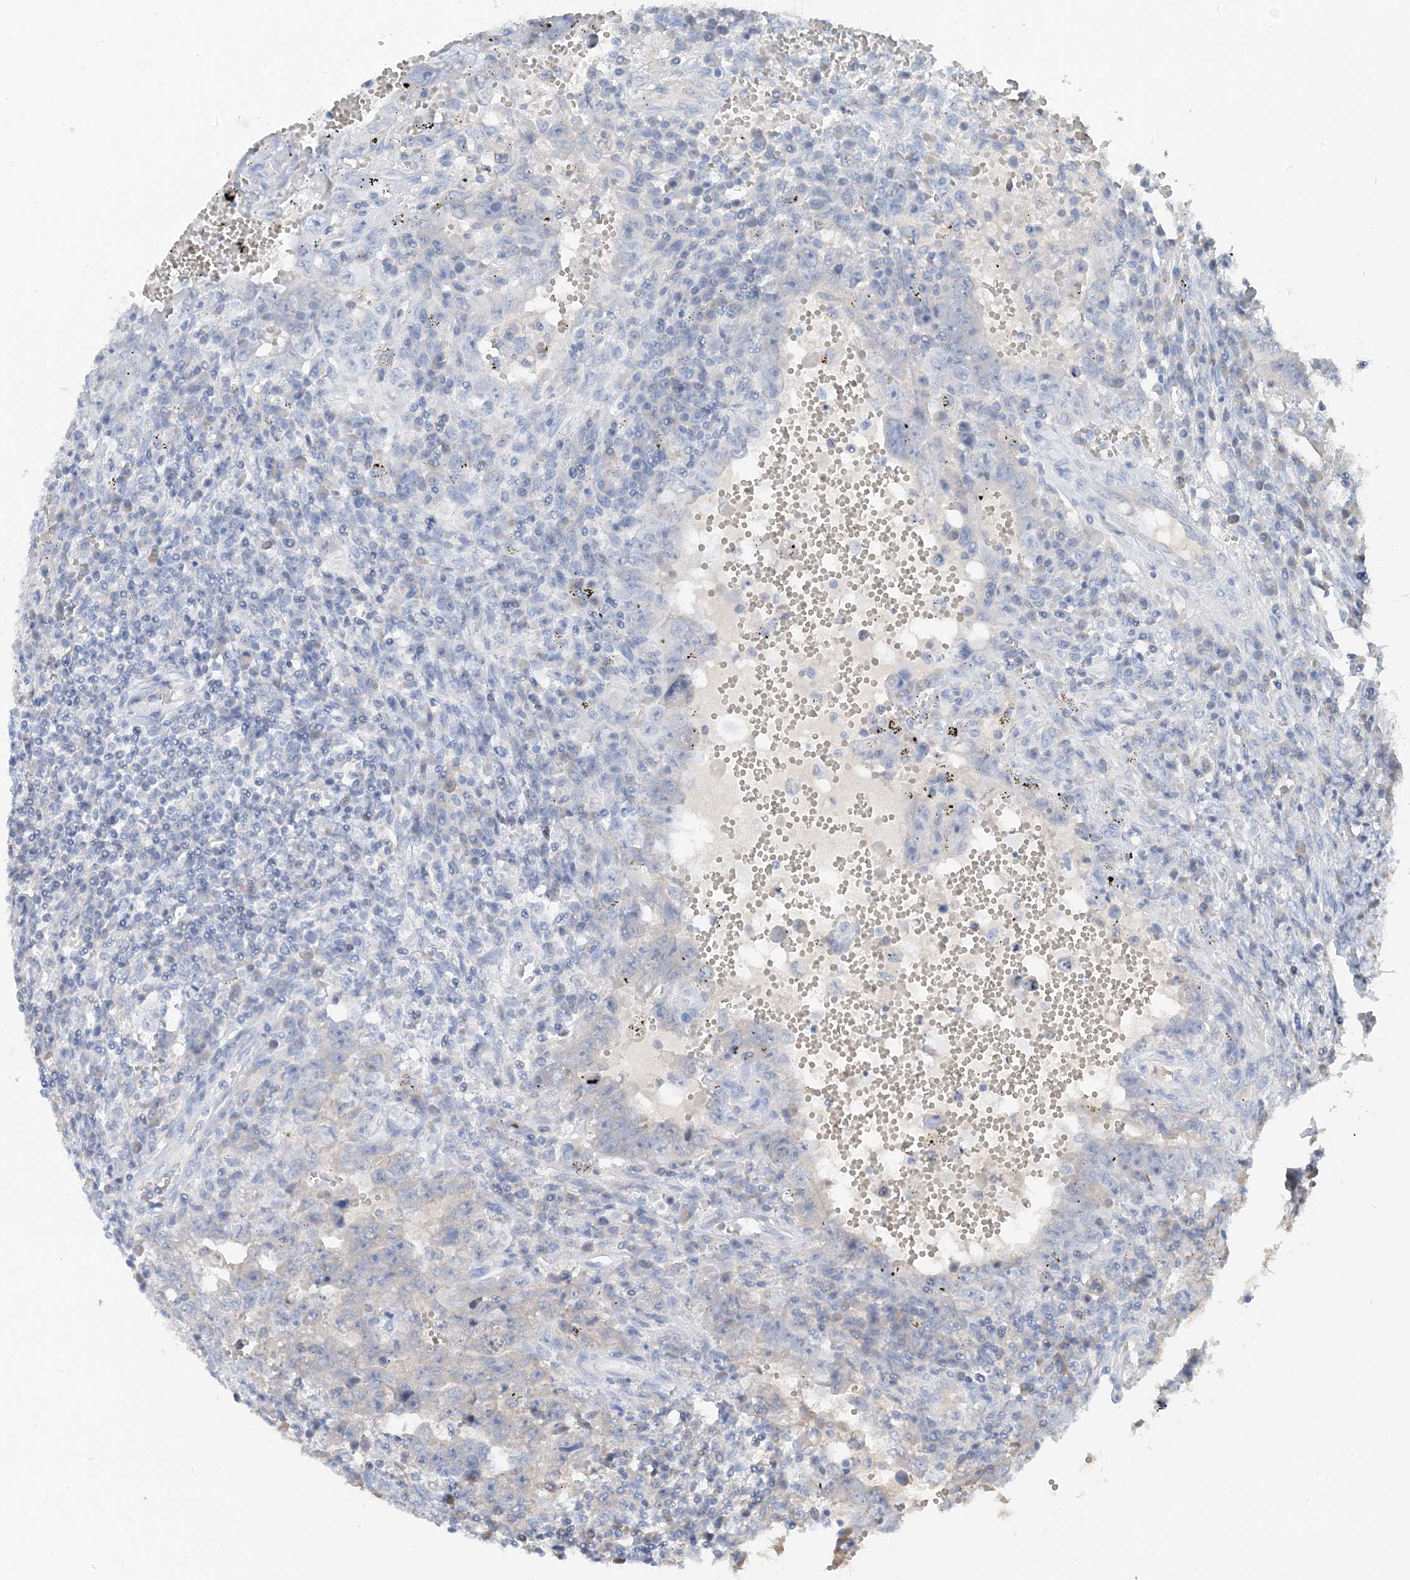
{"staining": {"intensity": "negative", "quantity": "none", "location": "none"}, "tissue": "testis cancer", "cell_type": "Tumor cells", "image_type": "cancer", "snomed": [{"axis": "morphology", "description": "Carcinoma, Embryonal, NOS"}, {"axis": "topography", "description": "Testis"}], "caption": "Human testis cancer stained for a protein using immunohistochemistry demonstrates no expression in tumor cells.", "gene": "CTRL", "patient": {"sex": "male", "age": 26}}